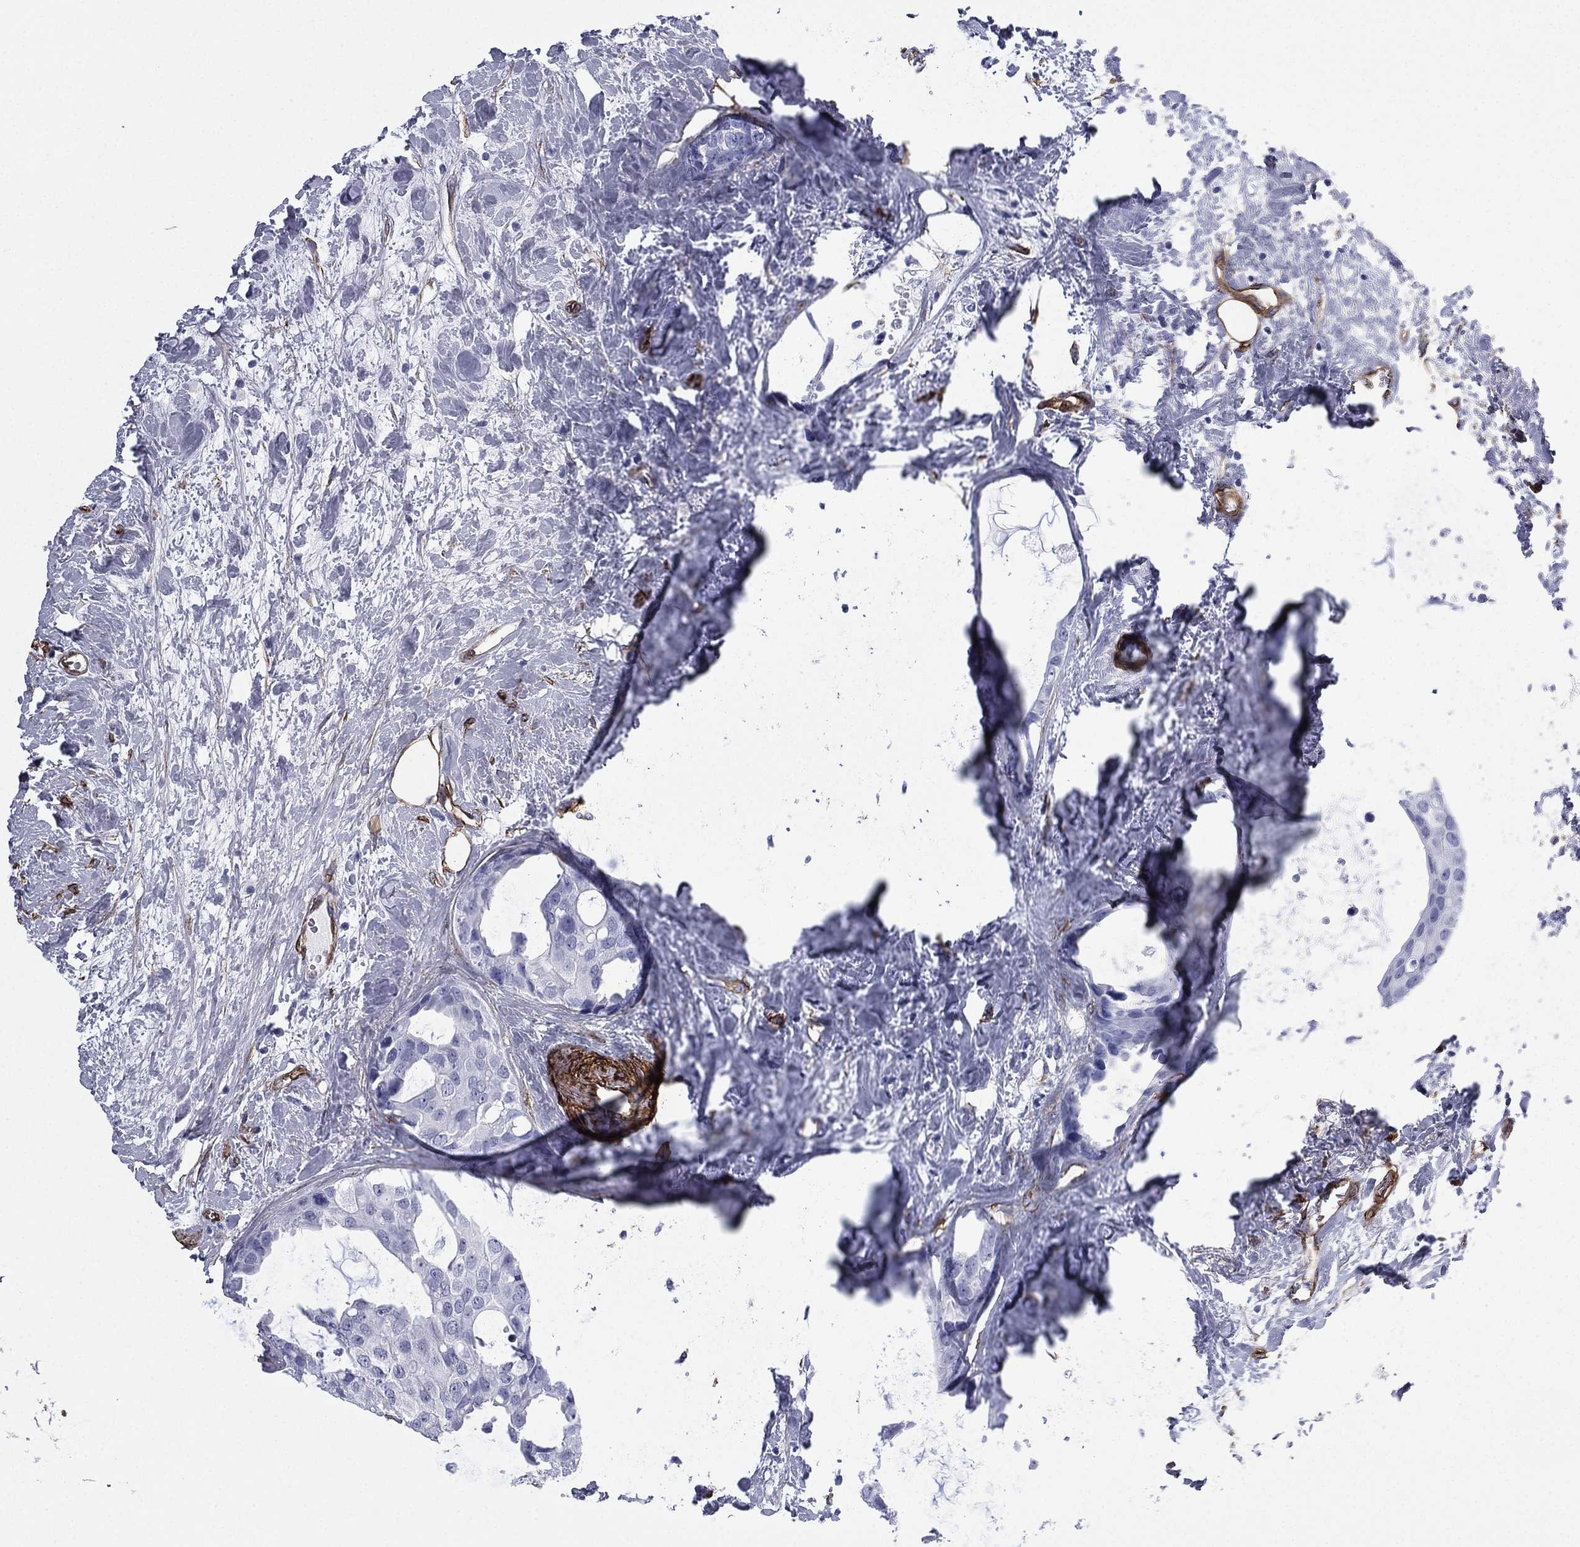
{"staining": {"intensity": "negative", "quantity": "none", "location": "none"}, "tissue": "breast cancer", "cell_type": "Tumor cells", "image_type": "cancer", "snomed": [{"axis": "morphology", "description": "Duct carcinoma"}, {"axis": "topography", "description": "Breast"}], "caption": "A high-resolution image shows immunohistochemistry staining of breast intraductal carcinoma, which exhibits no significant positivity in tumor cells.", "gene": "CAVIN3", "patient": {"sex": "female", "age": 45}}